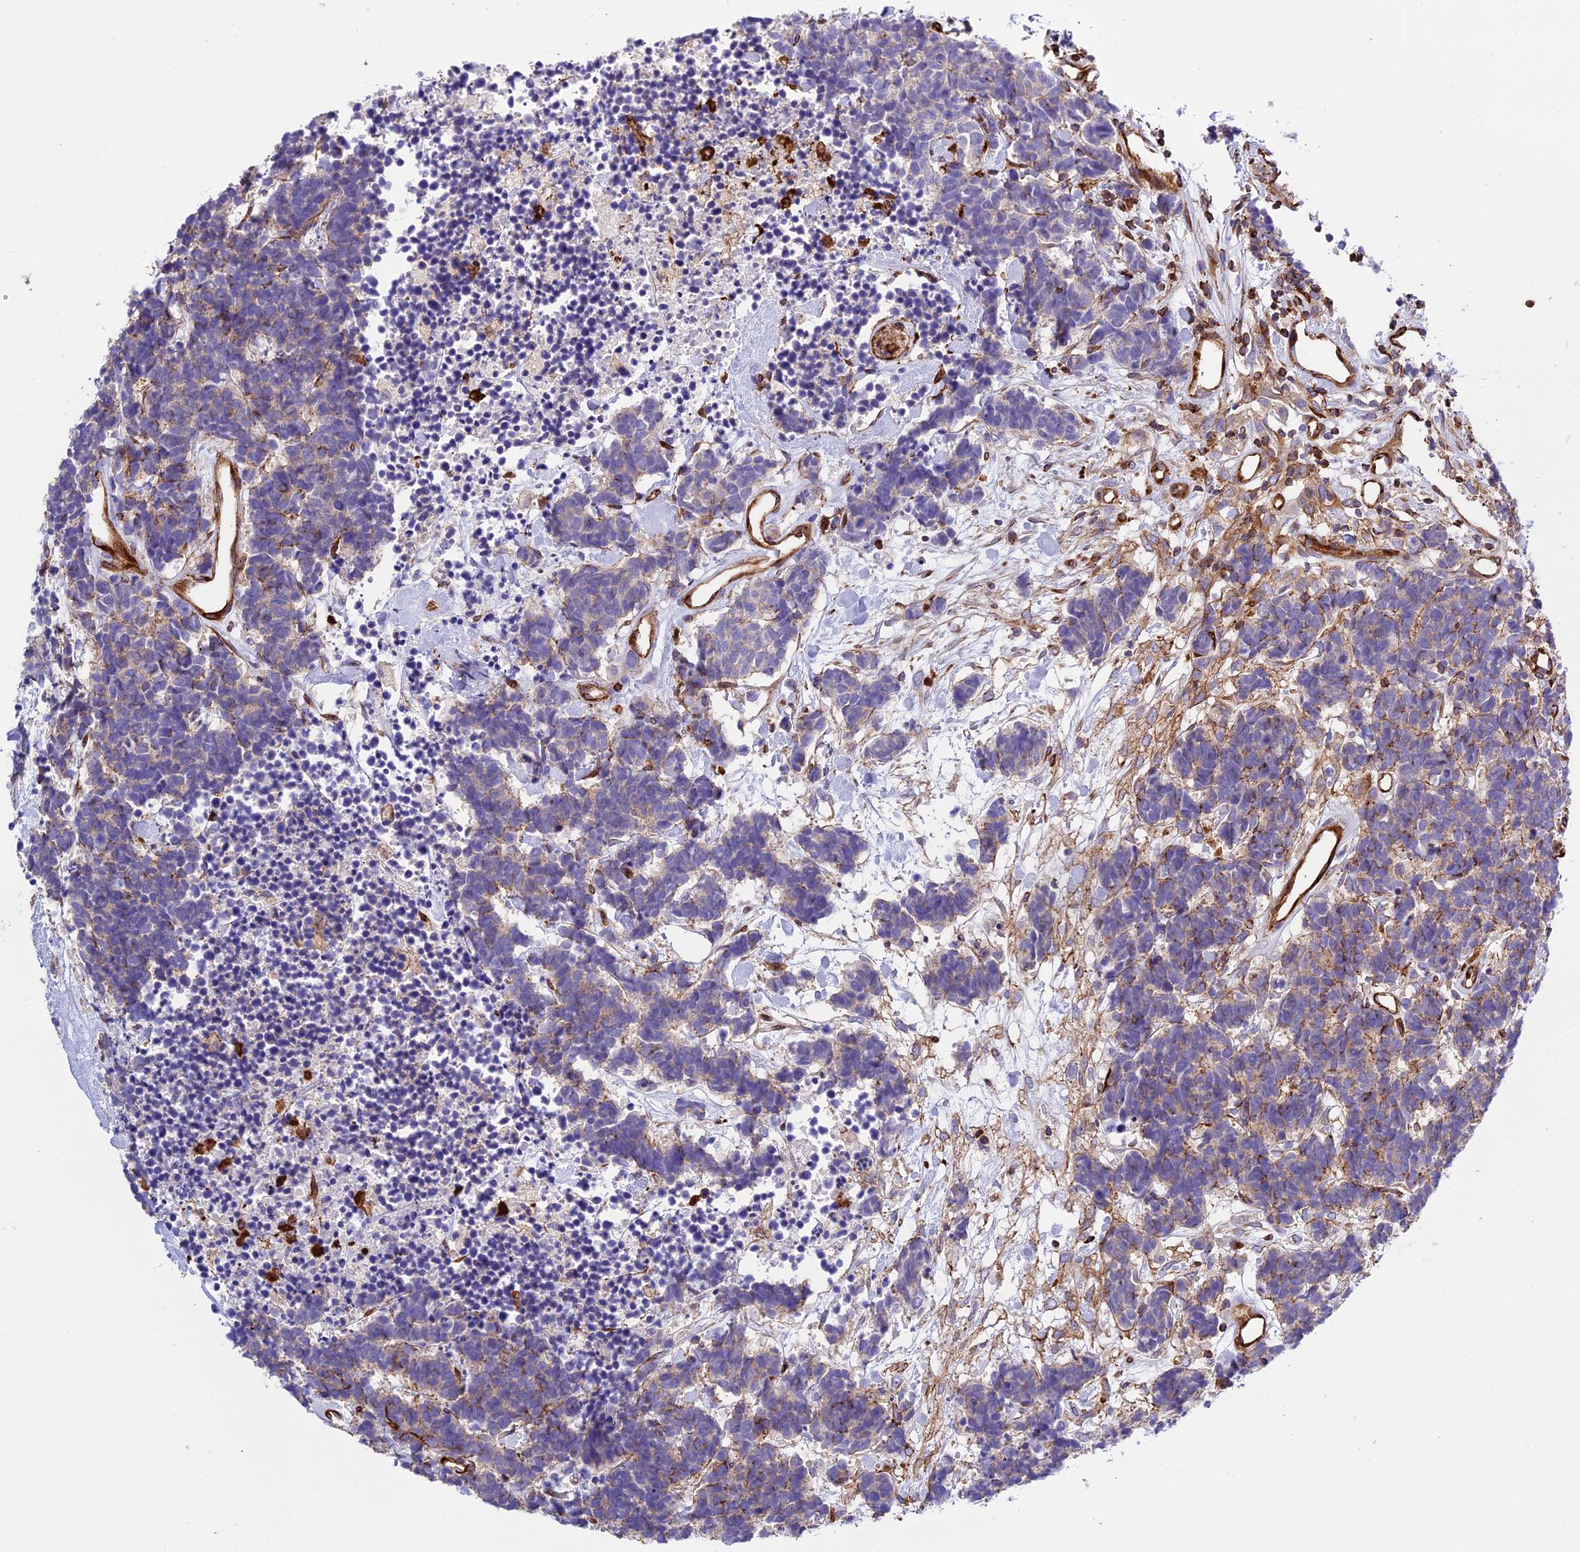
{"staining": {"intensity": "weak", "quantity": "<25%", "location": "cytoplasmic/membranous"}, "tissue": "carcinoid", "cell_type": "Tumor cells", "image_type": "cancer", "snomed": [{"axis": "morphology", "description": "Carcinoma, NOS"}, {"axis": "morphology", "description": "Carcinoid, malignant, NOS"}, {"axis": "topography", "description": "Urinary bladder"}], "caption": "Immunohistochemistry of carcinoid displays no positivity in tumor cells. (Brightfield microscopy of DAB (3,3'-diaminobenzidine) IHC at high magnification).", "gene": "CD99L2", "patient": {"sex": "male", "age": 57}}